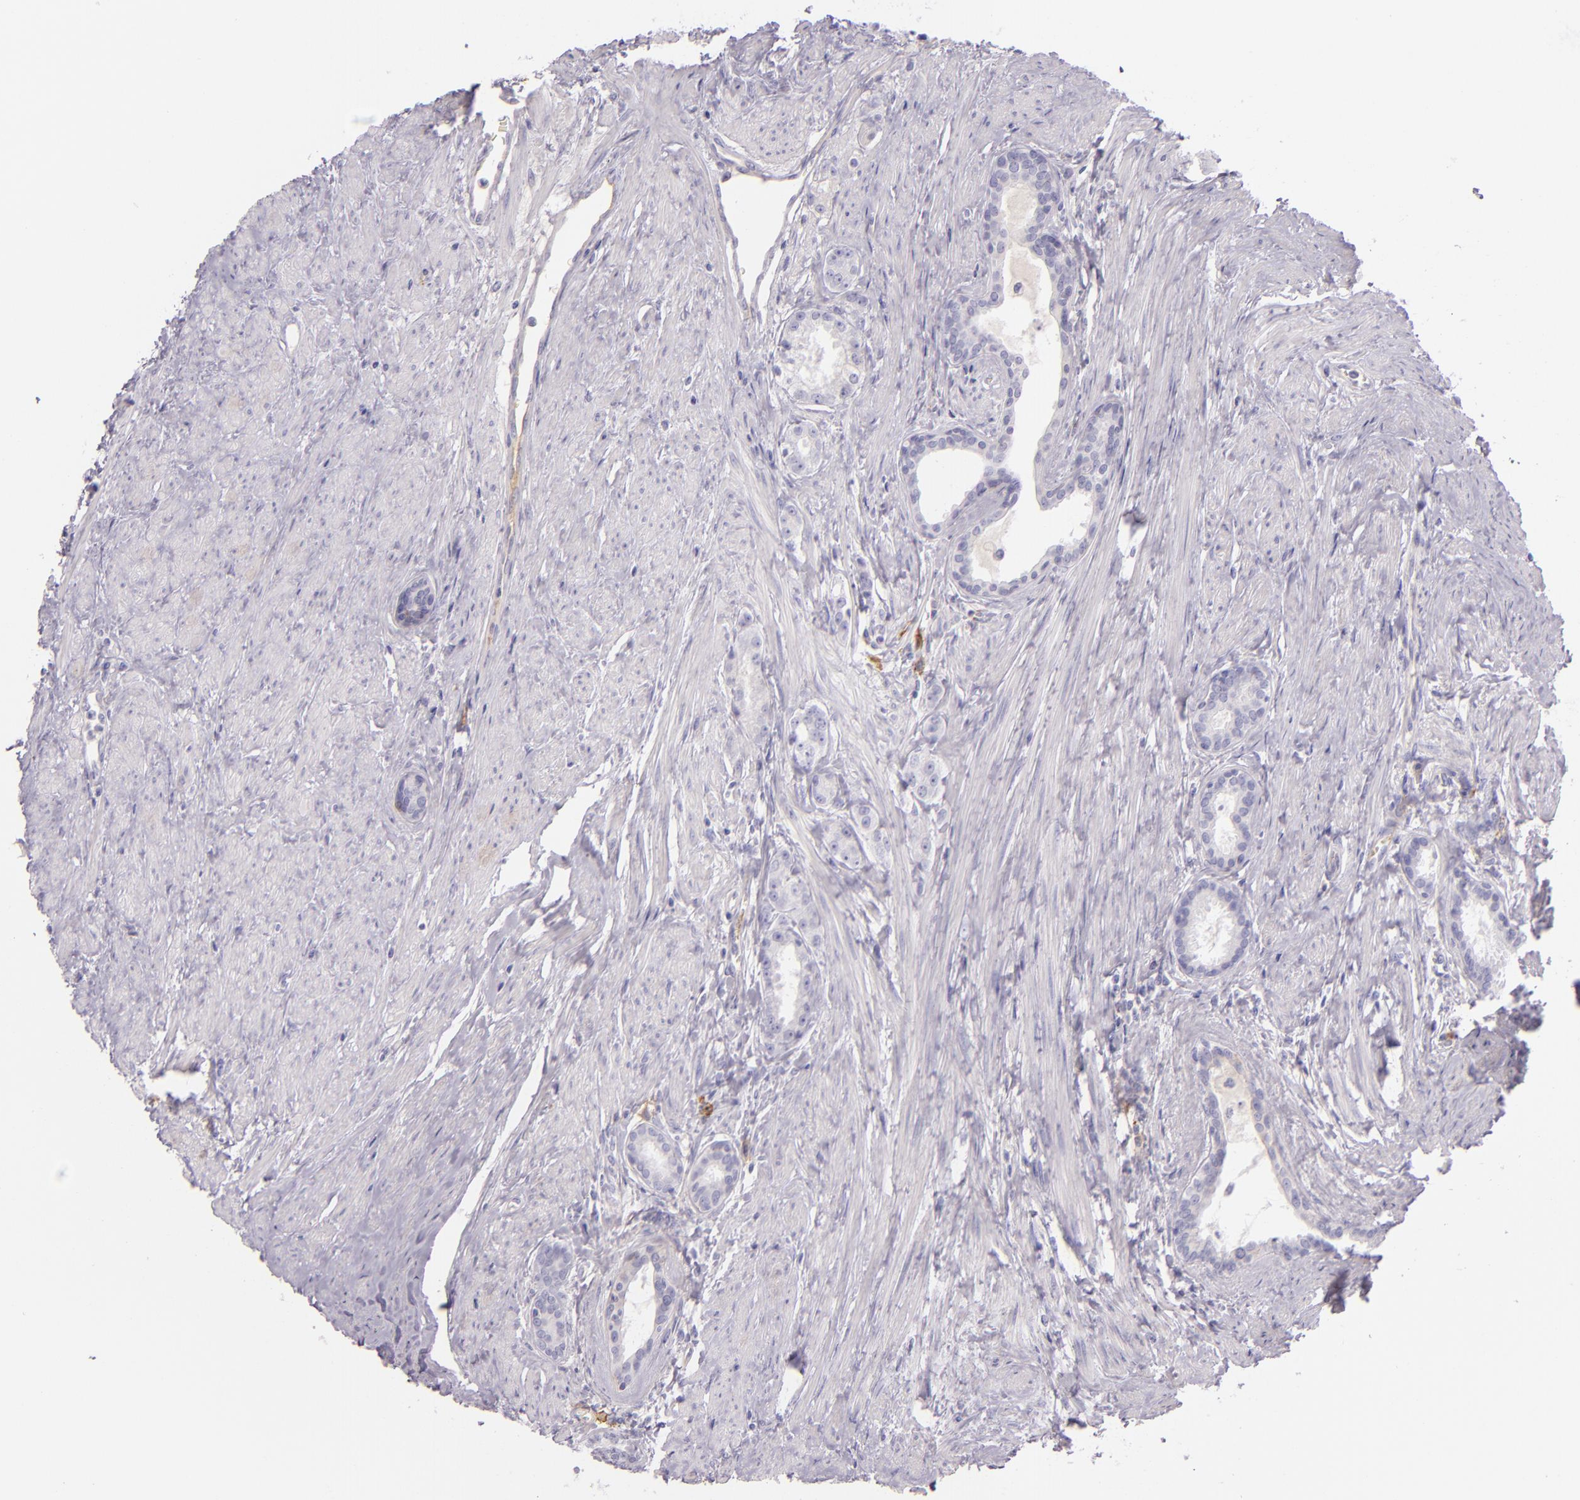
{"staining": {"intensity": "negative", "quantity": "none", "location": "none"}, "tissue": "prostate cancer", "cell_type": "Tumor cells", "image_type": "cancer", "snomed": [{"axis": "morphology", "description": "Adenocarcinoma, Medium grade"}, {"axis": "topography", "description": "Prostate"}], "caption": "The IHC histopathology image has no significant staining in tumor cells of prostate cancer (medium-grade adenocarcinoma) tissue.", "gene": "ICAM1", "patient": {"sex": "male", "age": 72}}